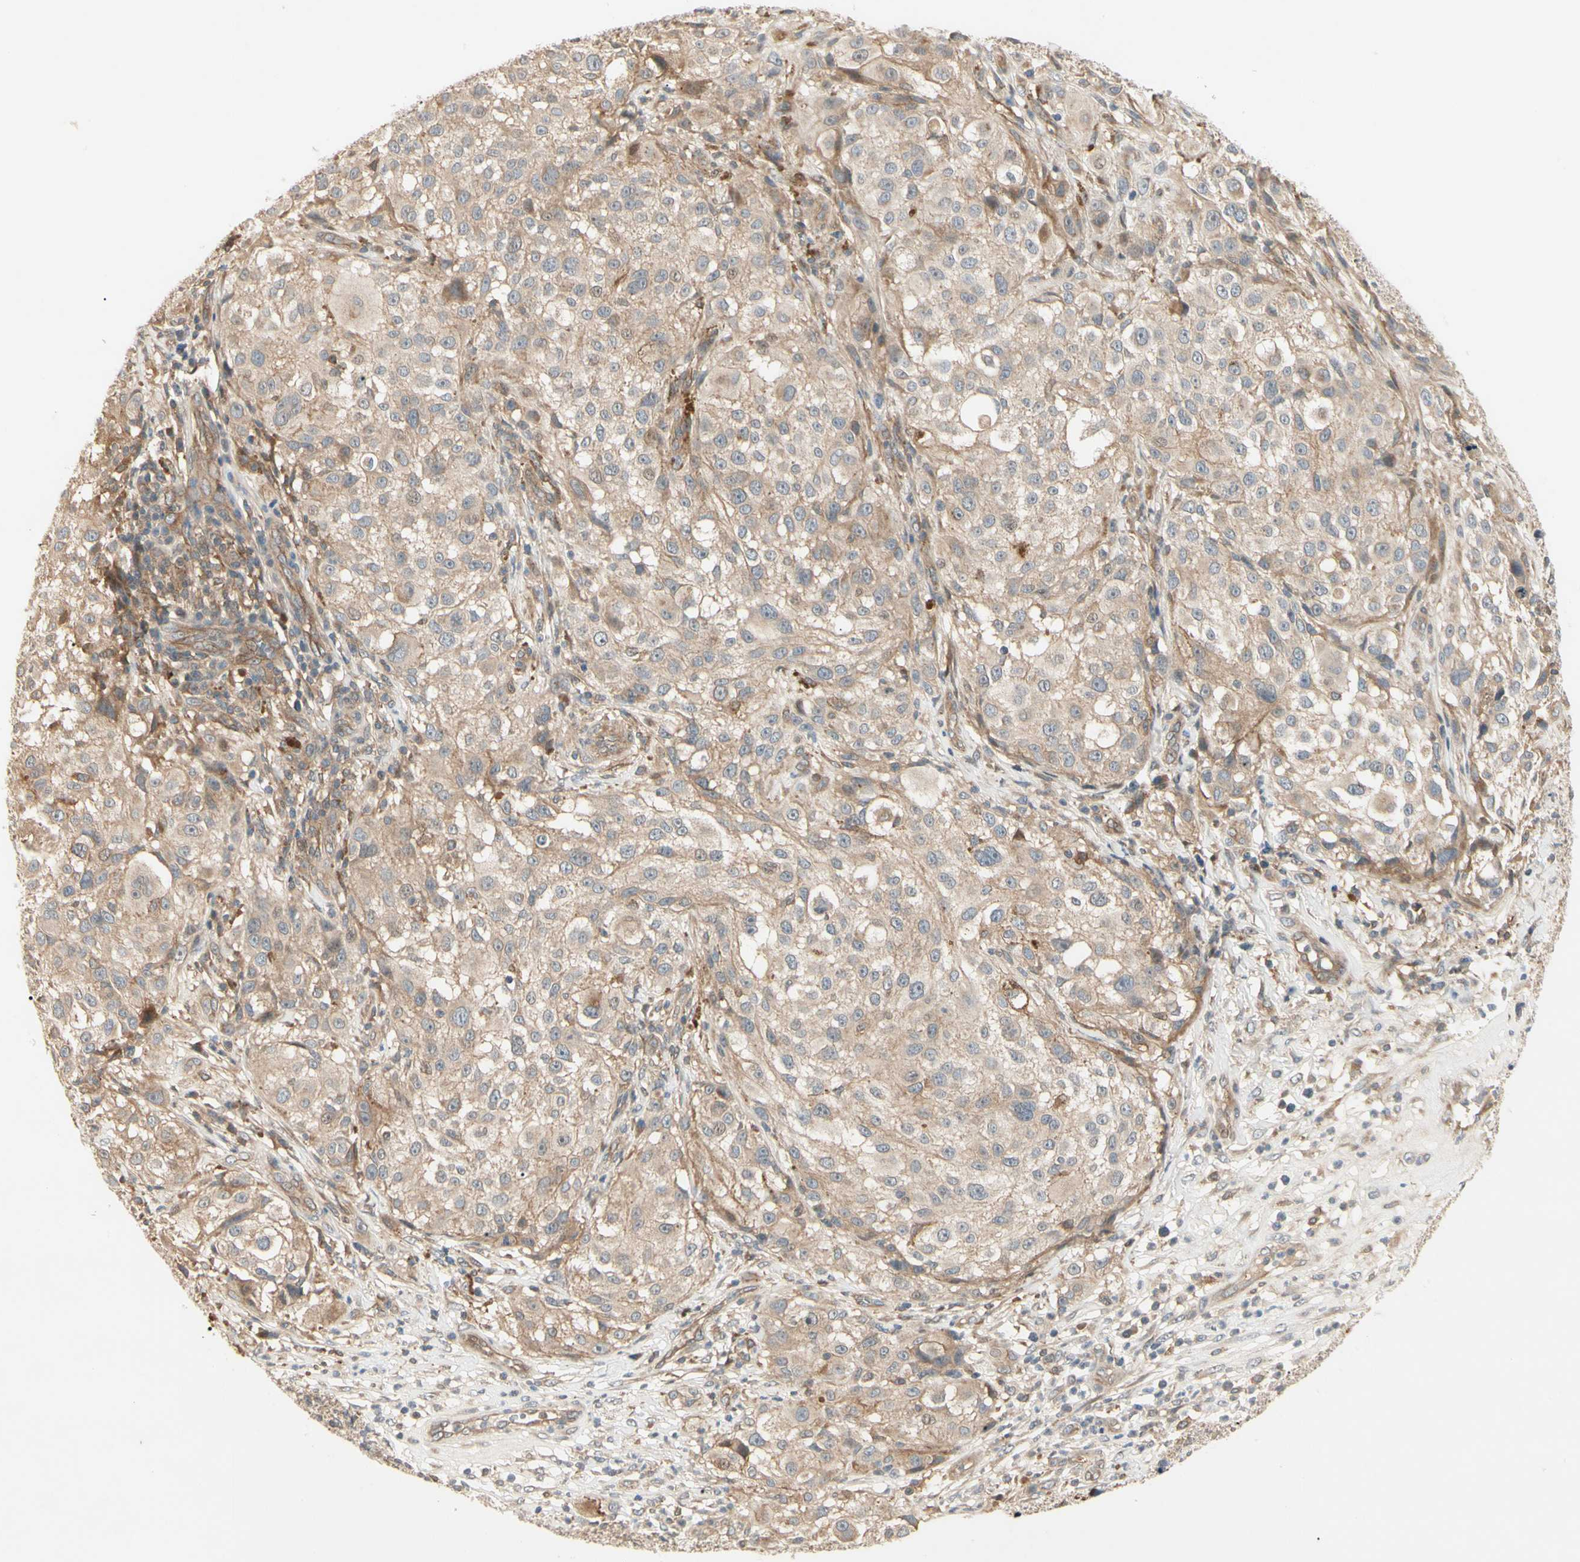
{"staining": {"intensity": "moderate", "quantity": ">75%", "location": "cytoplasmic/membranous"}, "tissue": "melanoma", "cell_type": "Tumor cells", "image_type": "cancer", "snomed": [{"axis": "morphology", "description": "Necrosis, NOS"}, {"axis": "morphology", "description": "Malignant melanoma, NOS"}, {"axis": "topography", "description": "Skin"}], "caption": "Immunohistochemical staining of melanoma displays moderate cytoplasmic/membranous protein expression in approximately >75% of tumor cells.", "gene": "F2R", "patient": {"sex": "female", "age": 87}}